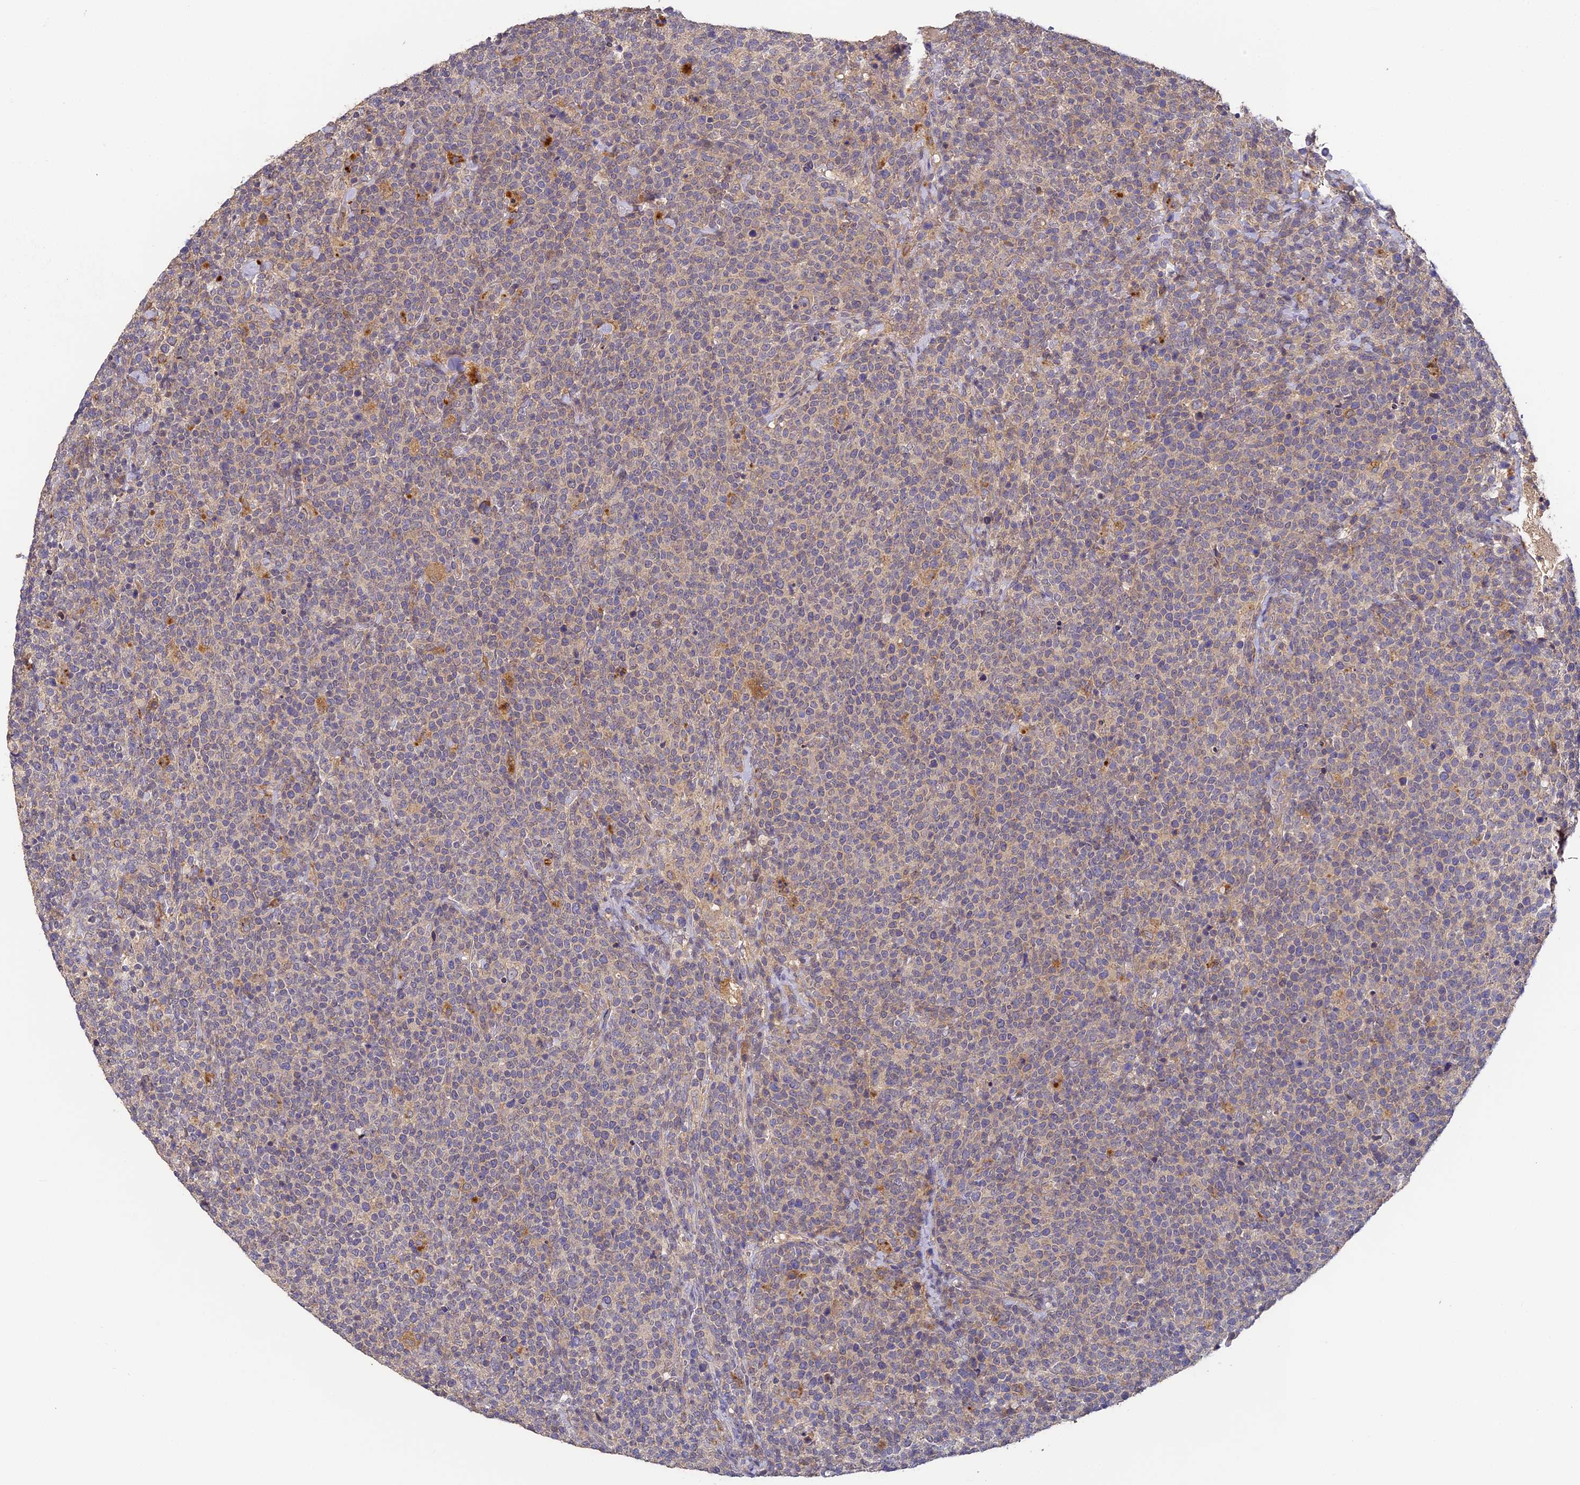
{"staining": {"intensity": "weak", "quantity": "25%-75%", "location": "cytoplasmic/membranous"}, "tissue": "lymphoma", "cell_type": "Tumor cells", "image_type": "cancer", "snomed": [{"axis": "morphology", "description": "Malignant lymphoma, non-Hodgkin's type, High grade"}, {"axis": "topography", "description": "Lymph node"}], "caption": "Immunohistochemistry of lymphoma exhibits low levels of weak cytoplasmic/membranous expression in about 25%-75% of tumor cells. The protein is stained brown, and the nuclei are stained in blue (DAB IHC with brightfield microscopy, high magnification).", "gene": "YAE1", "patient": {"sex": "male", "age": 61}}